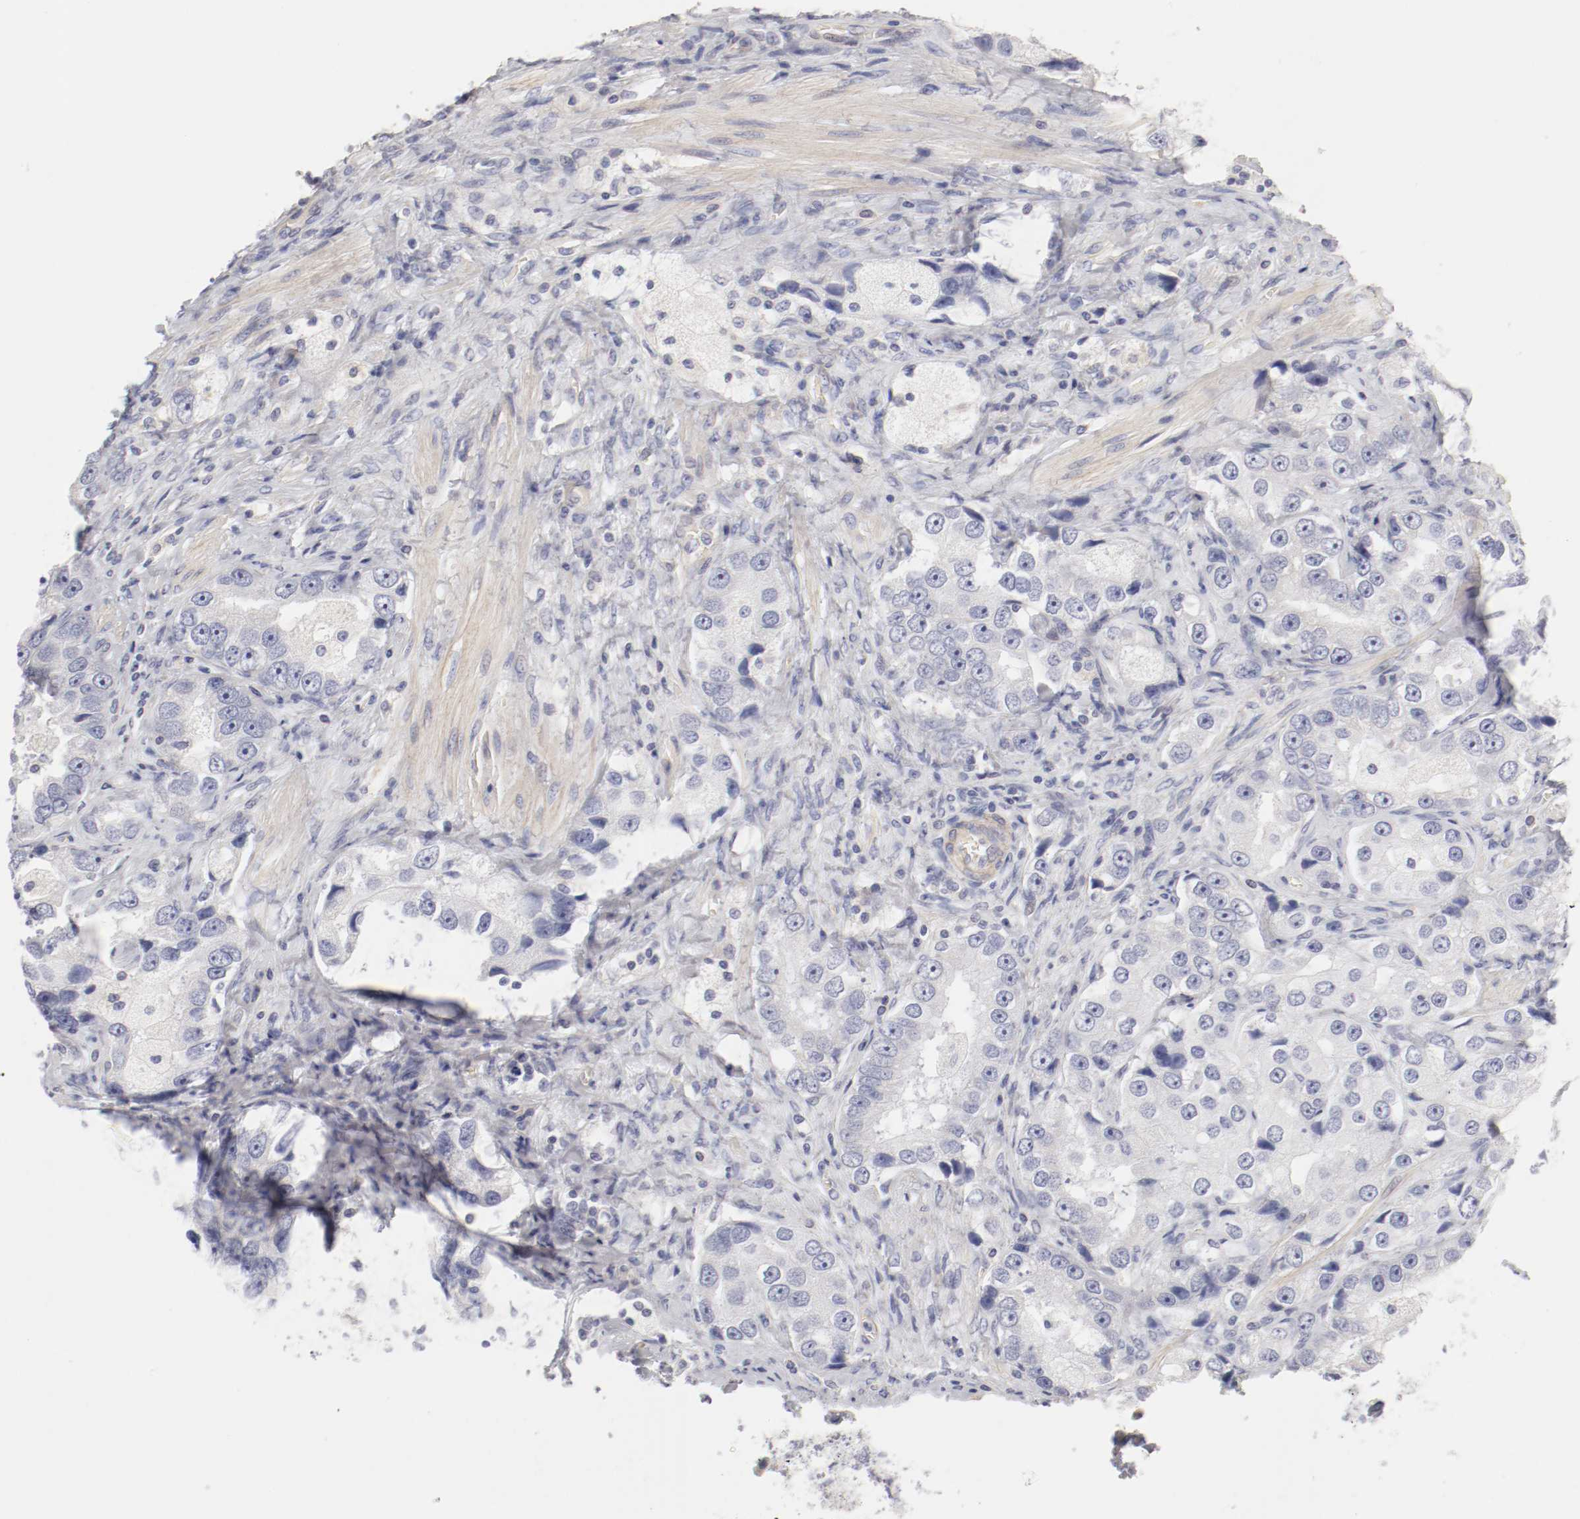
{"staining": {"intensity": "negative", "quantity": "none", "location": "none"}, "tissue": "prostate cancer", "cell_type": "Tumor cells", "image_type": "cancer", "snomed": [{"axis": "morphology", "description": "Adenocarcinoma, High grade"}, {"axis": "topography", "description": "Prostate"}], "caption": "This is an IHC micrograph of prostate cancer (adenocarcinoma (high-grade)). There is no expression in tumor cells.", "gene": "LAX1", "patient": {"sex": "male", "age": 63}}